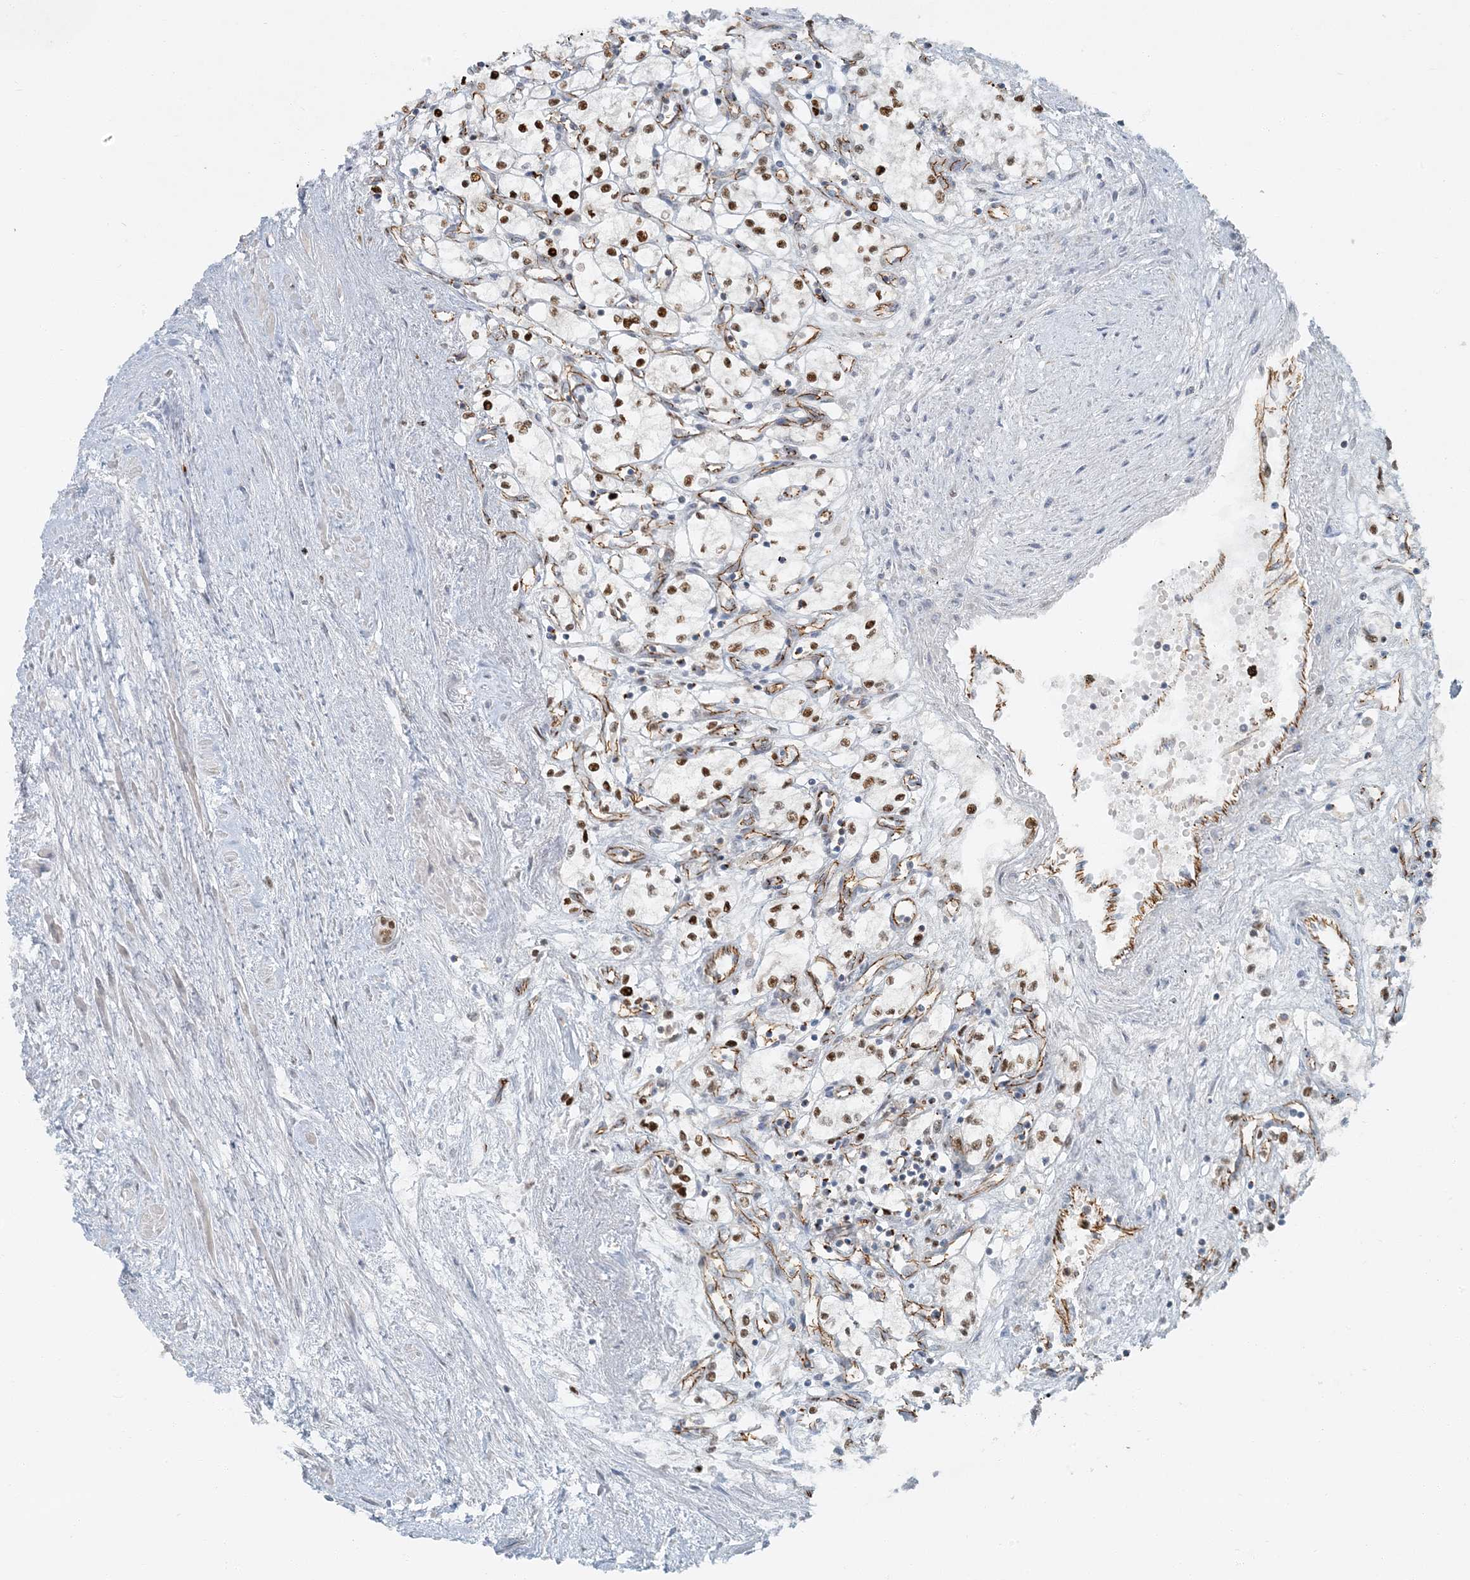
{"staining": {"intensity": "moderate", "quantity": ">75%", "location": "nuclear"}, "tissue": "renal cancer", "cell_type": "Tumor cells", "image_type": "cancer", "snomed": [{"axis": "morphology", "description": "Adenocarcinoma, NOS"}, {"axis": "topography", "description": "Kidney"}], "caption": "A histopathology image of human renal cancer (adenocarcinoma) stained for a protein demonstrates moderate nuclear brown staining in tumor cells.", "gene": "AK9", "patient": {"sex": "male", "age": 59}}